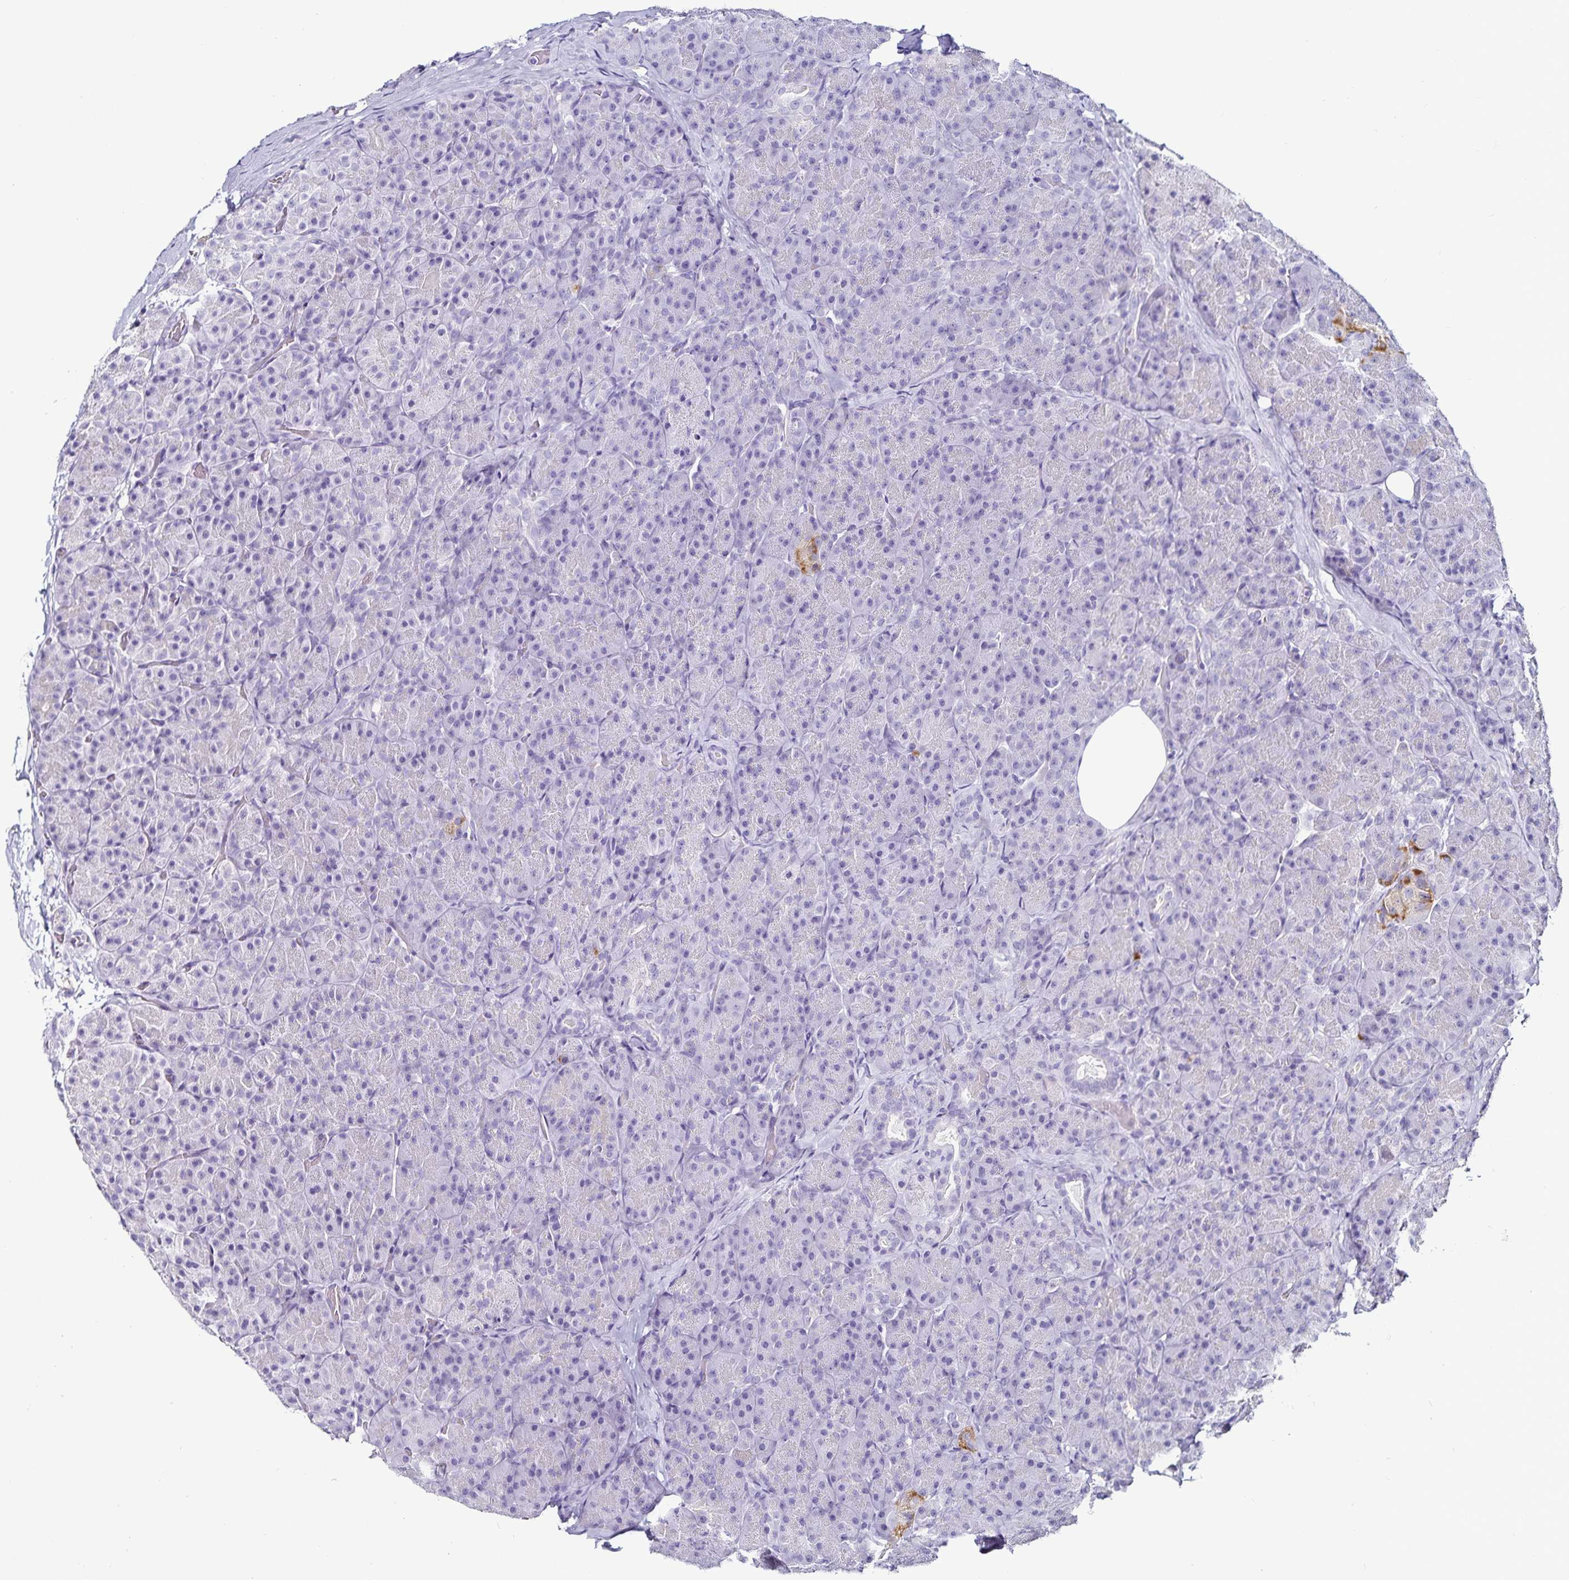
{"staining": {"intensity": "negative", "quantity": "none", "location": "none"}, "tissue": "pancreas", "cell_type": "Exocrine glandular cells", "image_type": "normal", "snomed": [{"axis": "morphology", "description": "Normal tissue, NOS"}, {"axis": "topography", "description": "Pancreas"}], "caption": "Immunohistochemistry micrograph of unremarkable pancreas stained for a protein (brown), which reveals no staining in exocrine glandular cells.", "gene": "TSPAN7", "patient": {"sex": "male", "age": 57}}